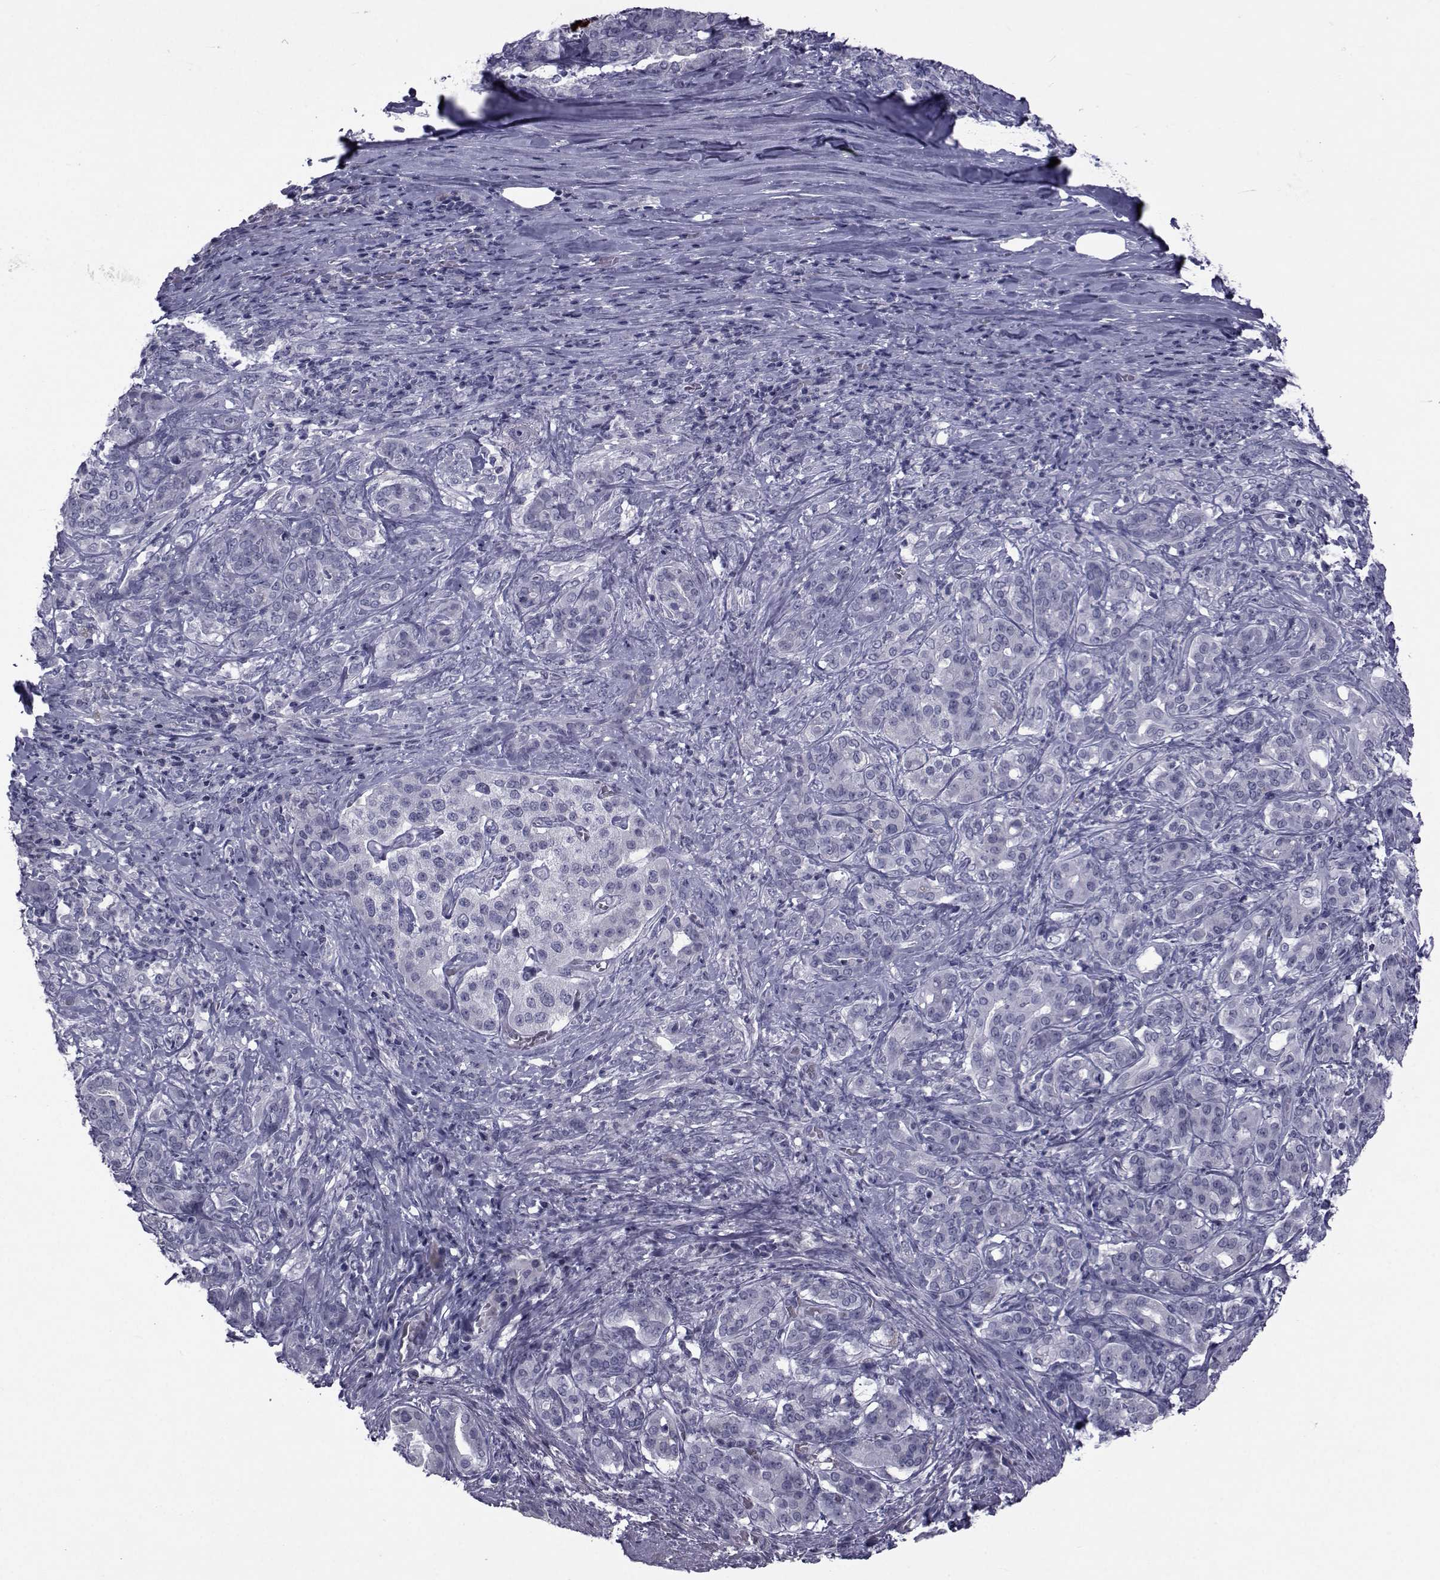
{"staining": {"intensity": "negative", "quantity": "none", "location": "none"}, "tissue": "pancreatic cancer", "cell_type": "Tumor cells", "image_type": "cancer", "snomed": [{"axis": "morphology", "description": "Normal tissue, NOS"}, {"axis": "morphology", "description": "Inflammation, NOS"}, {"axis": "morphology", "description": "Adenocarcinoma, NOS"}, {"axis": "topography", "description": "Pancreas"}], "caption": "Protein analysis of pancreatic cancer (adenocarcinoma) exhibits no significant staining in tumor cells.", "gene": "PAX2", "patient": {"sex": "male", "age": 57}}